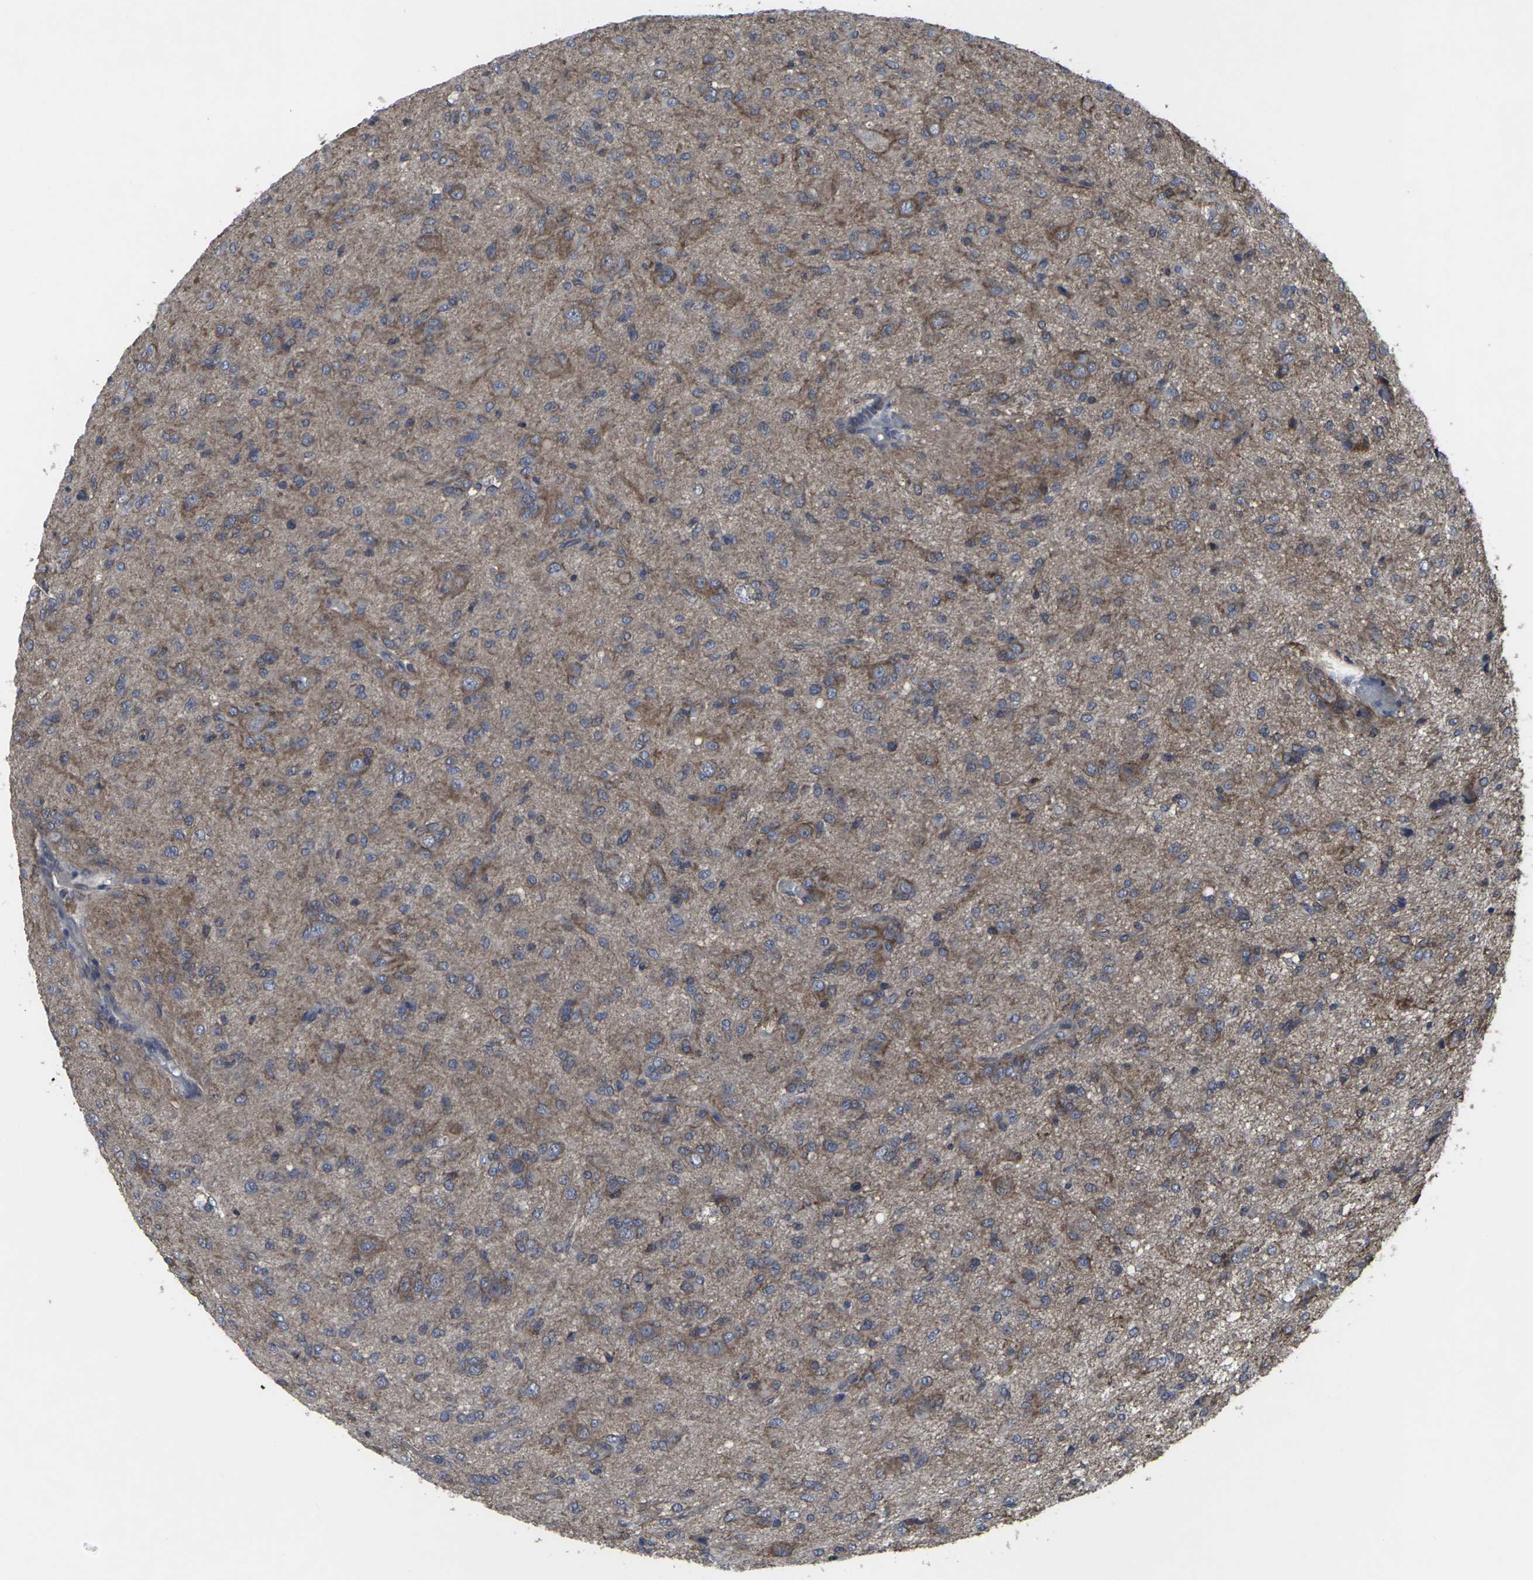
{"staining": {"intensity": "moderate", "quantity": ">75%", "location": "cytoplasmic/membranous"}, "tissue": "glioma", "cell_type": "Tumor cells", "image_type": "cancer", "snomed": [{"axis": "morphology", "description": "Glioma, malignant, High grade"}, {"axis": "topography", "description": "Brain"}], "caption": "IHC photomicrograph of neoplastic tissue: high-grade glioma (malignant) stained using immunohistochemistry (IHC) exhibits medium levels of moderate protein expression localized specifically in the cytoplasmic/membranous of tumor cells, appearing as a cytoplasmic/membranous brown color.", "gene": "MAPKAPK2", "patient": {"sex": "female", "age": 59}}